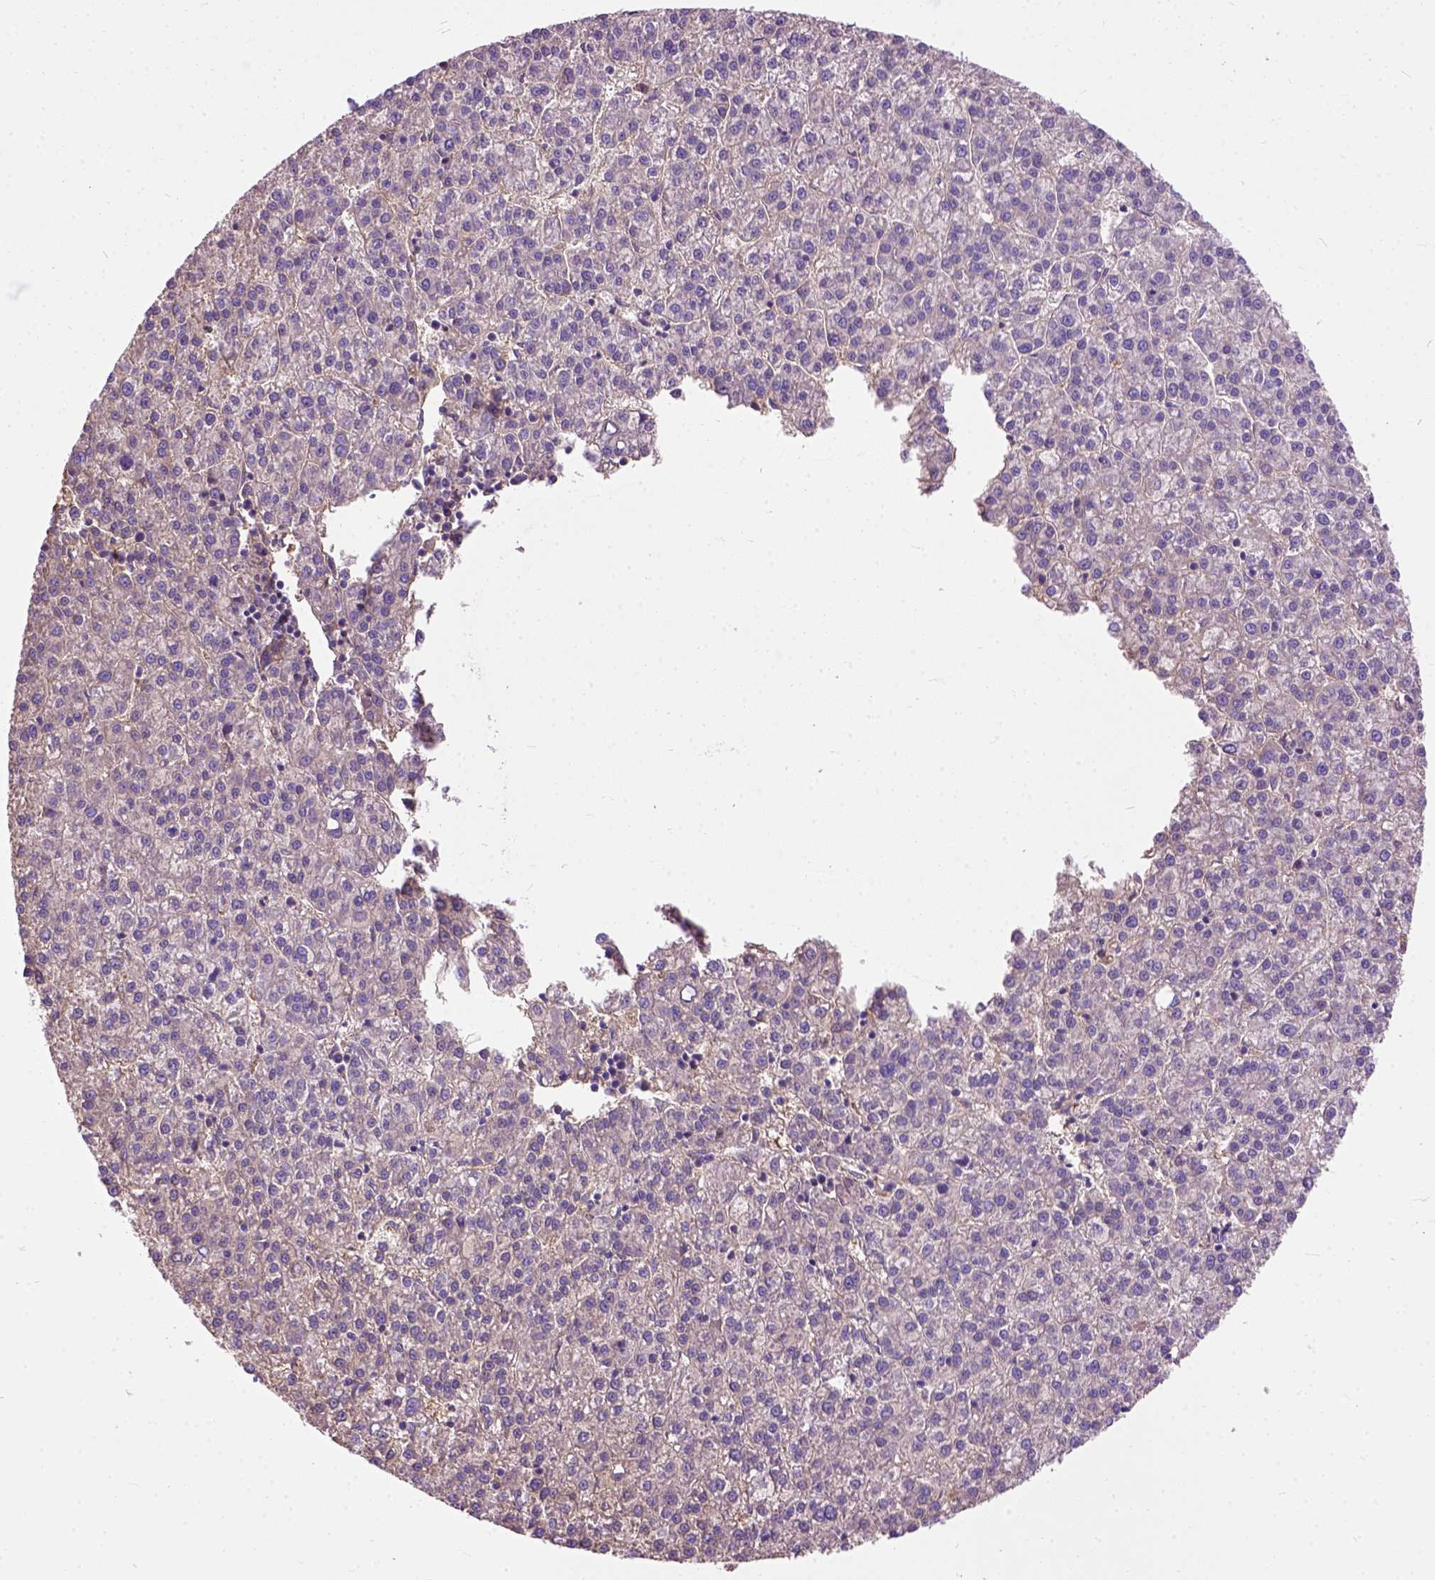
{"staining": {"intensity": "negative", "quantity": "none", "location": "none"}, "tissue": "liver cancer", "cell_type": "Tumor cells", "image_type": "cancer", "snomed": [{"axis": "morphology", "description": "Carcinoma, Hepatocellular, NOS"}, {"axis": "topography", "description": "Liver"}], "caption": "Immunohistochemical staining of liver cancer (hepatocellular carcinoma) displays no significant staining in tumor cells. (Stains: DAB (3,3'-diaminobenzidine) immunohistochemistry (IHC) with hematoxylin counter stain, Microscopy: brightfield microscopy at high magnification).", "gene": "SEMA4F", "patient": {"sex": "female", "age": 58}}